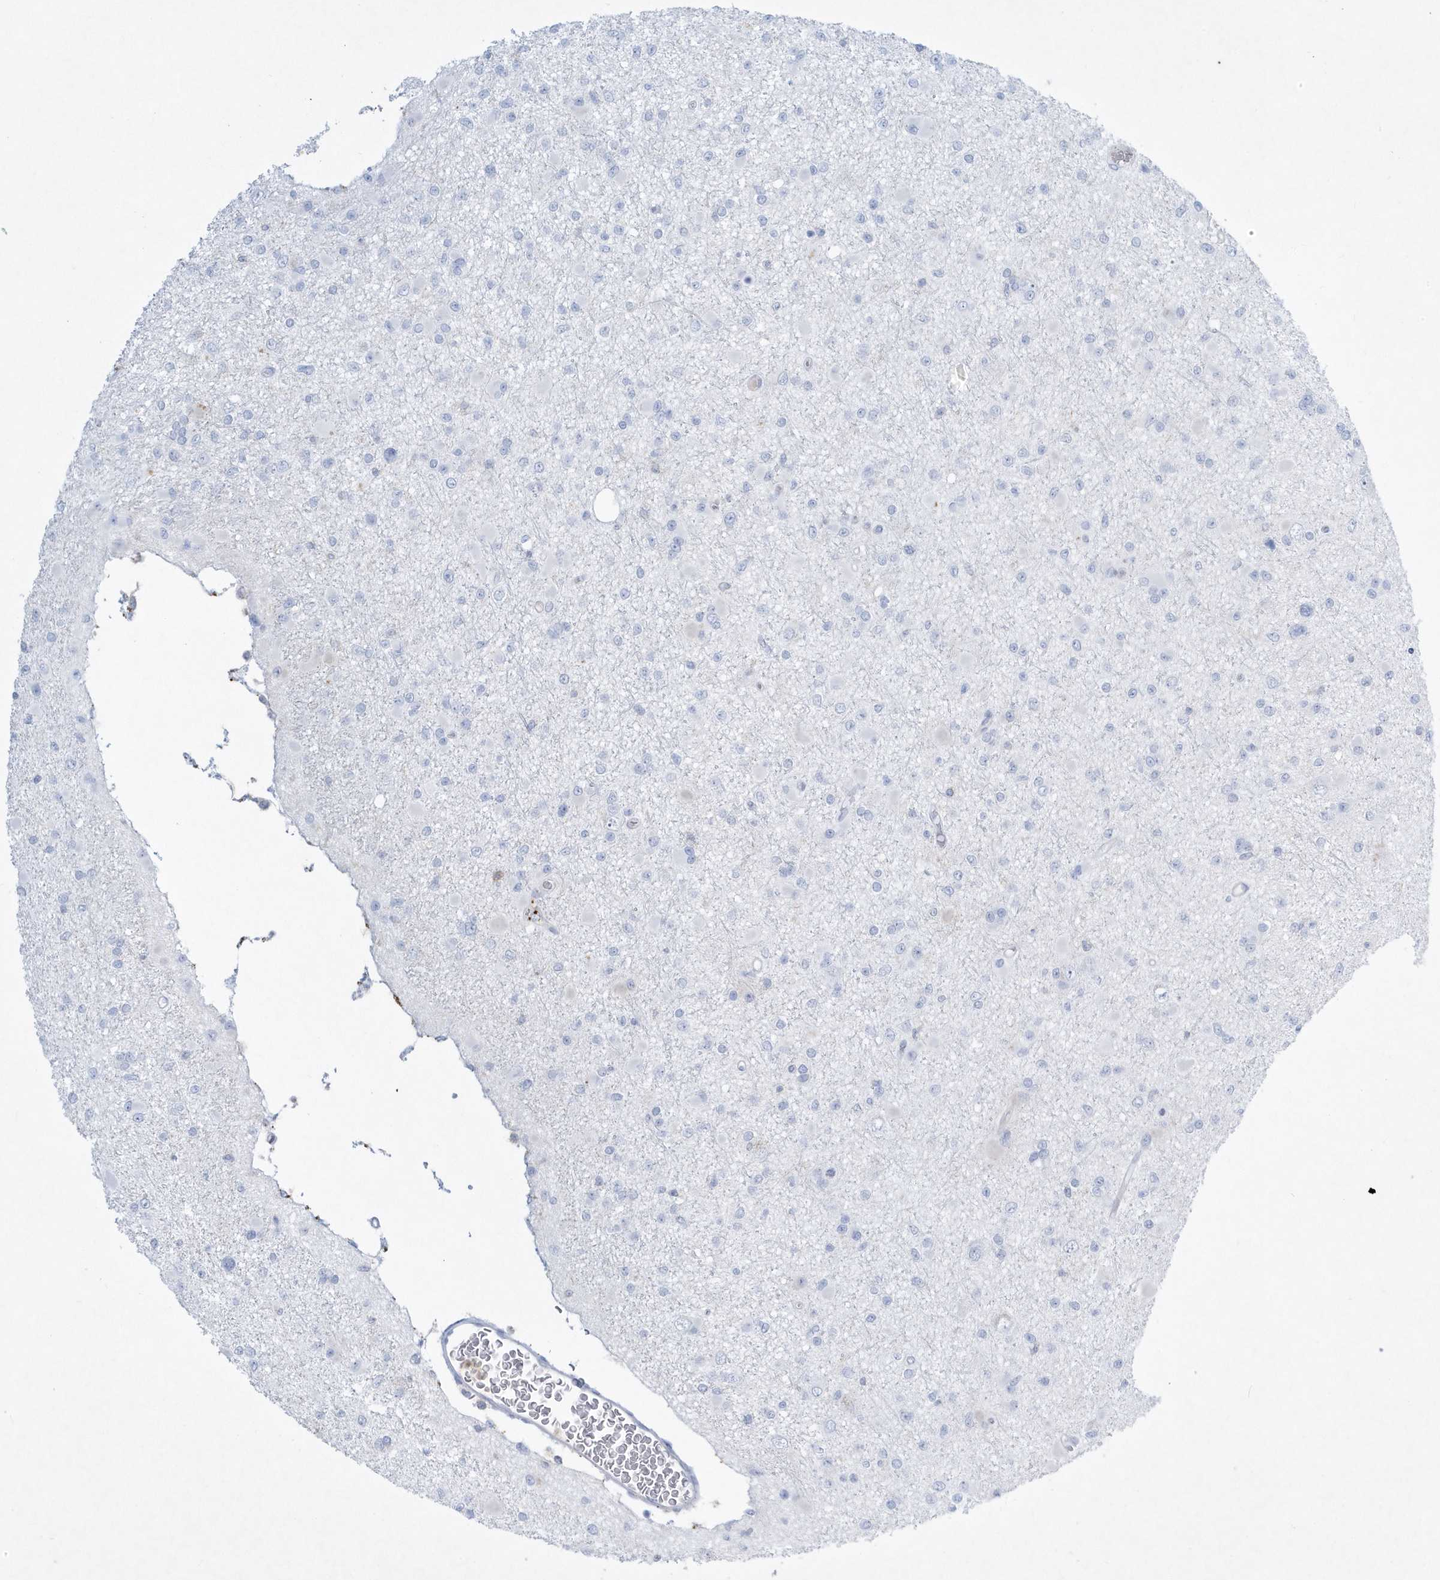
{"staining": {"intensity": "negative", "quantity": "none", "location": "none"}, "tissue": "glioma", "cell_type": "Tumor cells", "image_type": "cancer", "snomed": [{"axis": "morphology", "description": "Glioma, malignant, Low grade"}, {"axis": "topography", "description": "Brain"}], "caption": "Tumor cells are negative for brown protein staining in low-grade glioma (malignant).", "gene": "PSD4", "patient": {"sex": "female", "age": 22}}